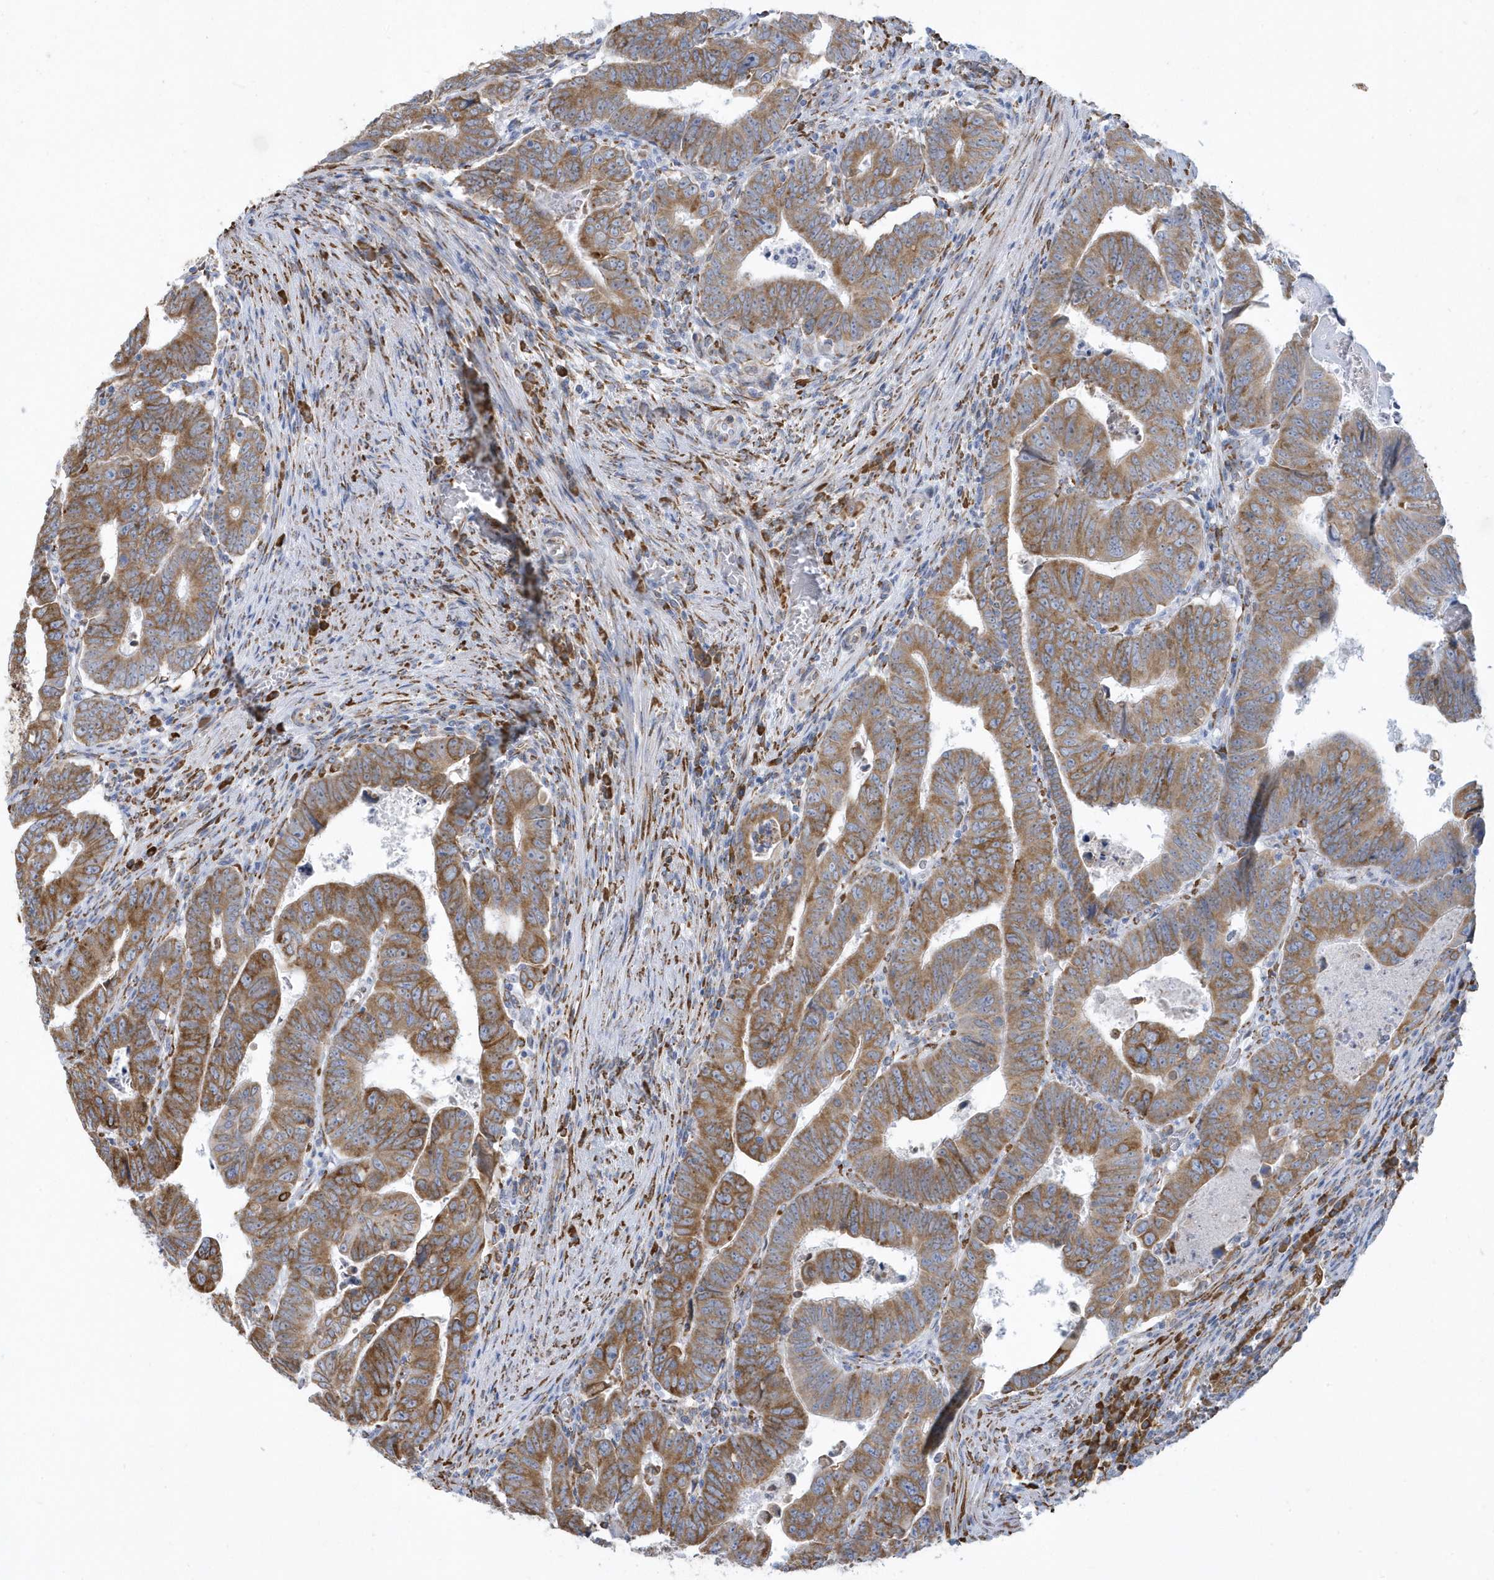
{"staining": {"intensity": "moderate", "quantity": ">75%", "location": "cytoplasmic/membranous"}, "tissue": "colorectal cancer", "cell_type": "Tumor cells", "image_type": "cancer", "snomed": [{"axis": "morphology", "description": "Normal tissue, NOS"}, {"axis": "morphology", "description": "Adenocarcinoma, NOS"}, {"axis": "topography", "description": "Rectum"}], "caption": "DAB (3,3'-diaminobenzidine) immunohistochemical staining of human colorectal cancer (adenocarcinoma) displays moderate cytoplasmic/membranous protein positivity in about >75% of tumor cells. The staining is performed using DAB brown chromogen to label protein expression. The nuclei are counter-stained blue using hematoxylin.", "gene": "DCAF1", "patient": {"sex": "female", "age": 65}}